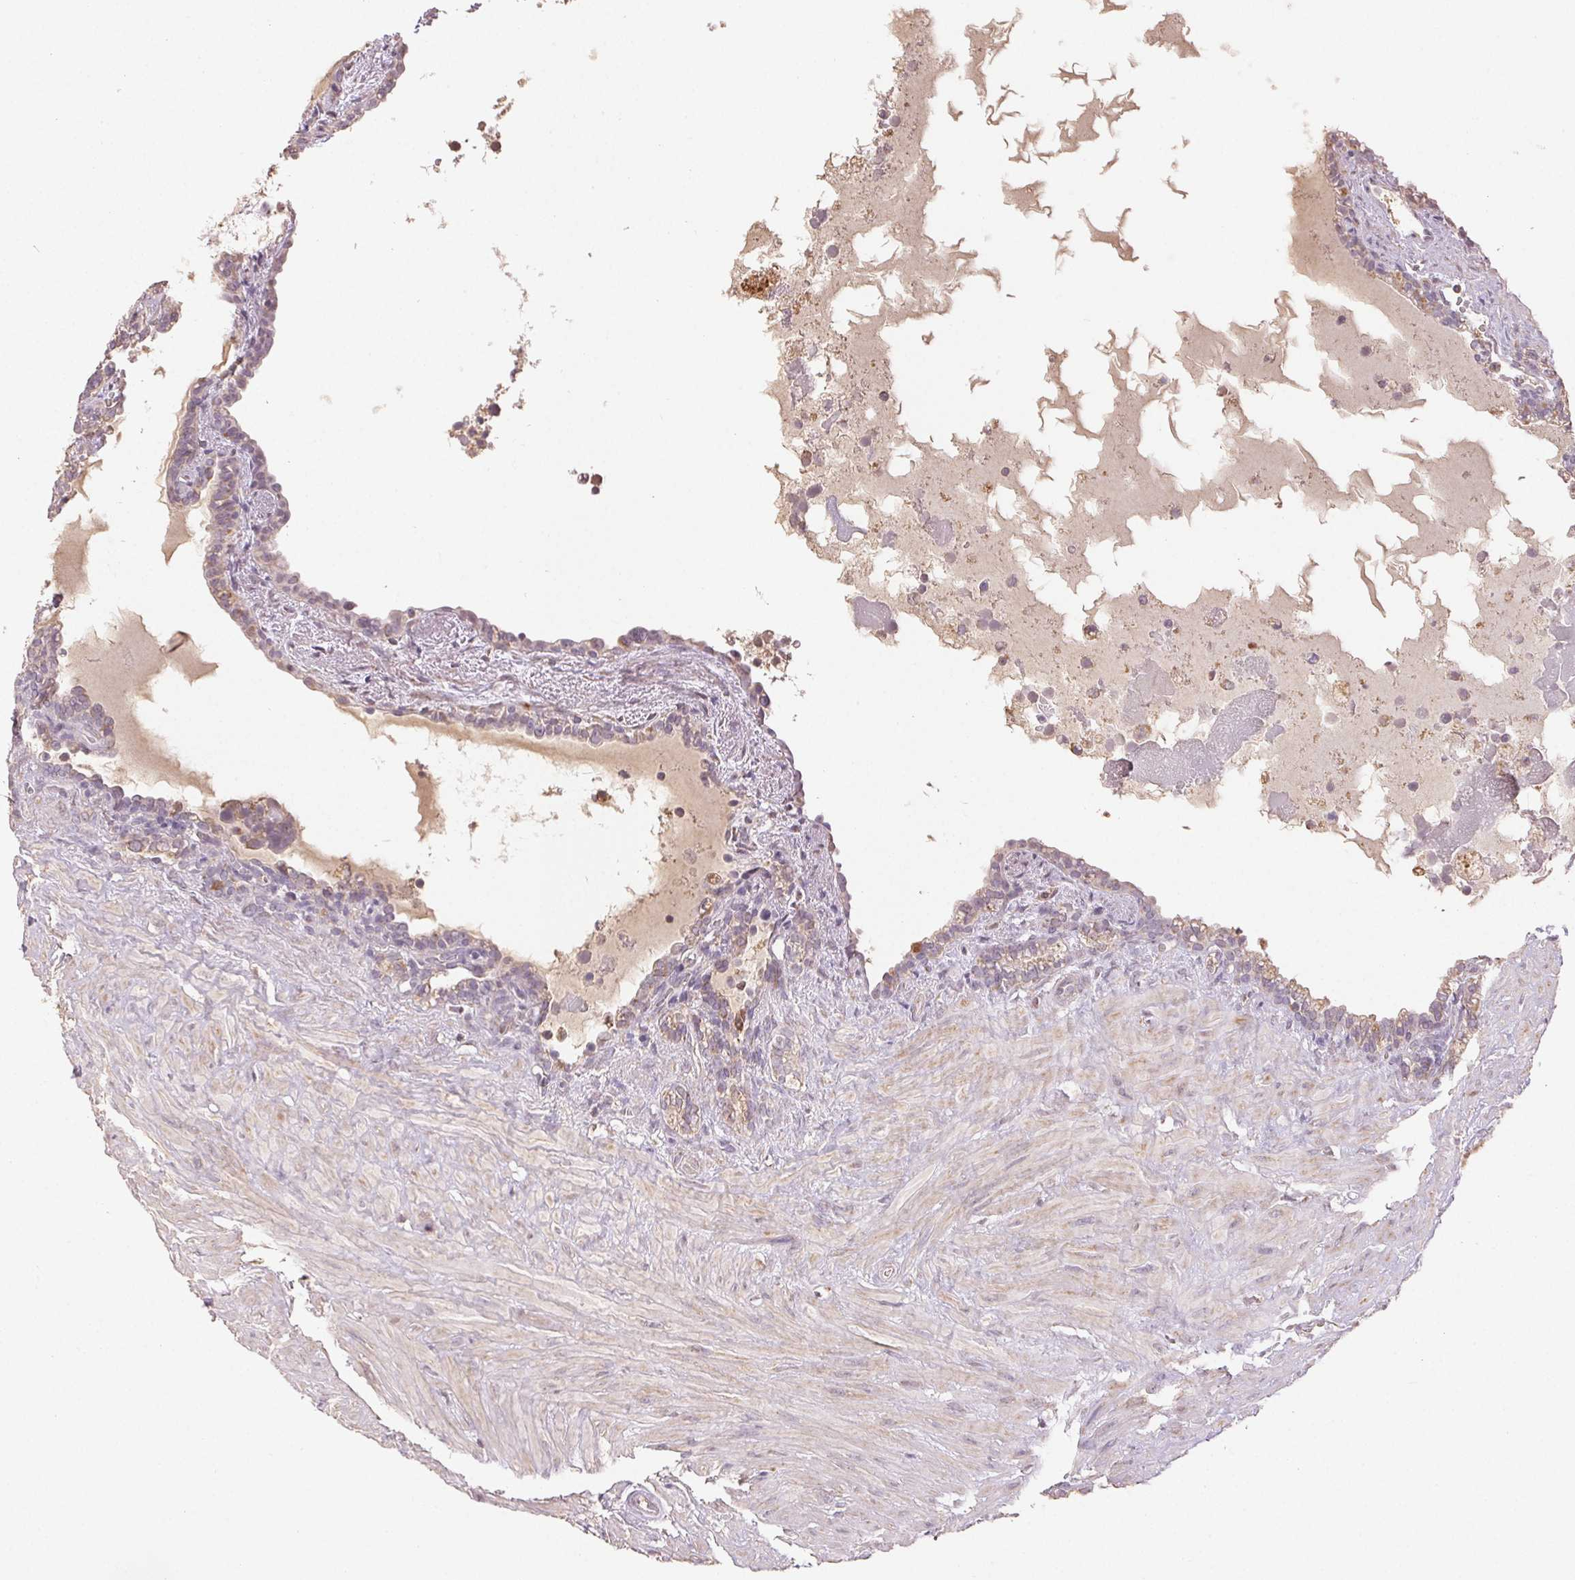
{"staining": {"intensity": "negative", "quantity": "none", "location": "none"}, "tissue": "seminal vesicle", "cell_type": "Glandular cells", "image_type": "normal", "snomed": [{"axis": "morphology", "description": "Normal tissue, NOS"}, {"axis": "topography", "description": "Seminal veicle"}], "caption": "Protein analysis of benign seminal vesicle shows no significant expression in glandular cells. The staining is performed using DAB (3,3'-diaminobenzidine) brown chromogen with nuclei counter-stained in using hematoxylin.", "gene": "CLASP1", "patient": {"sex": "male", "age": 76}}